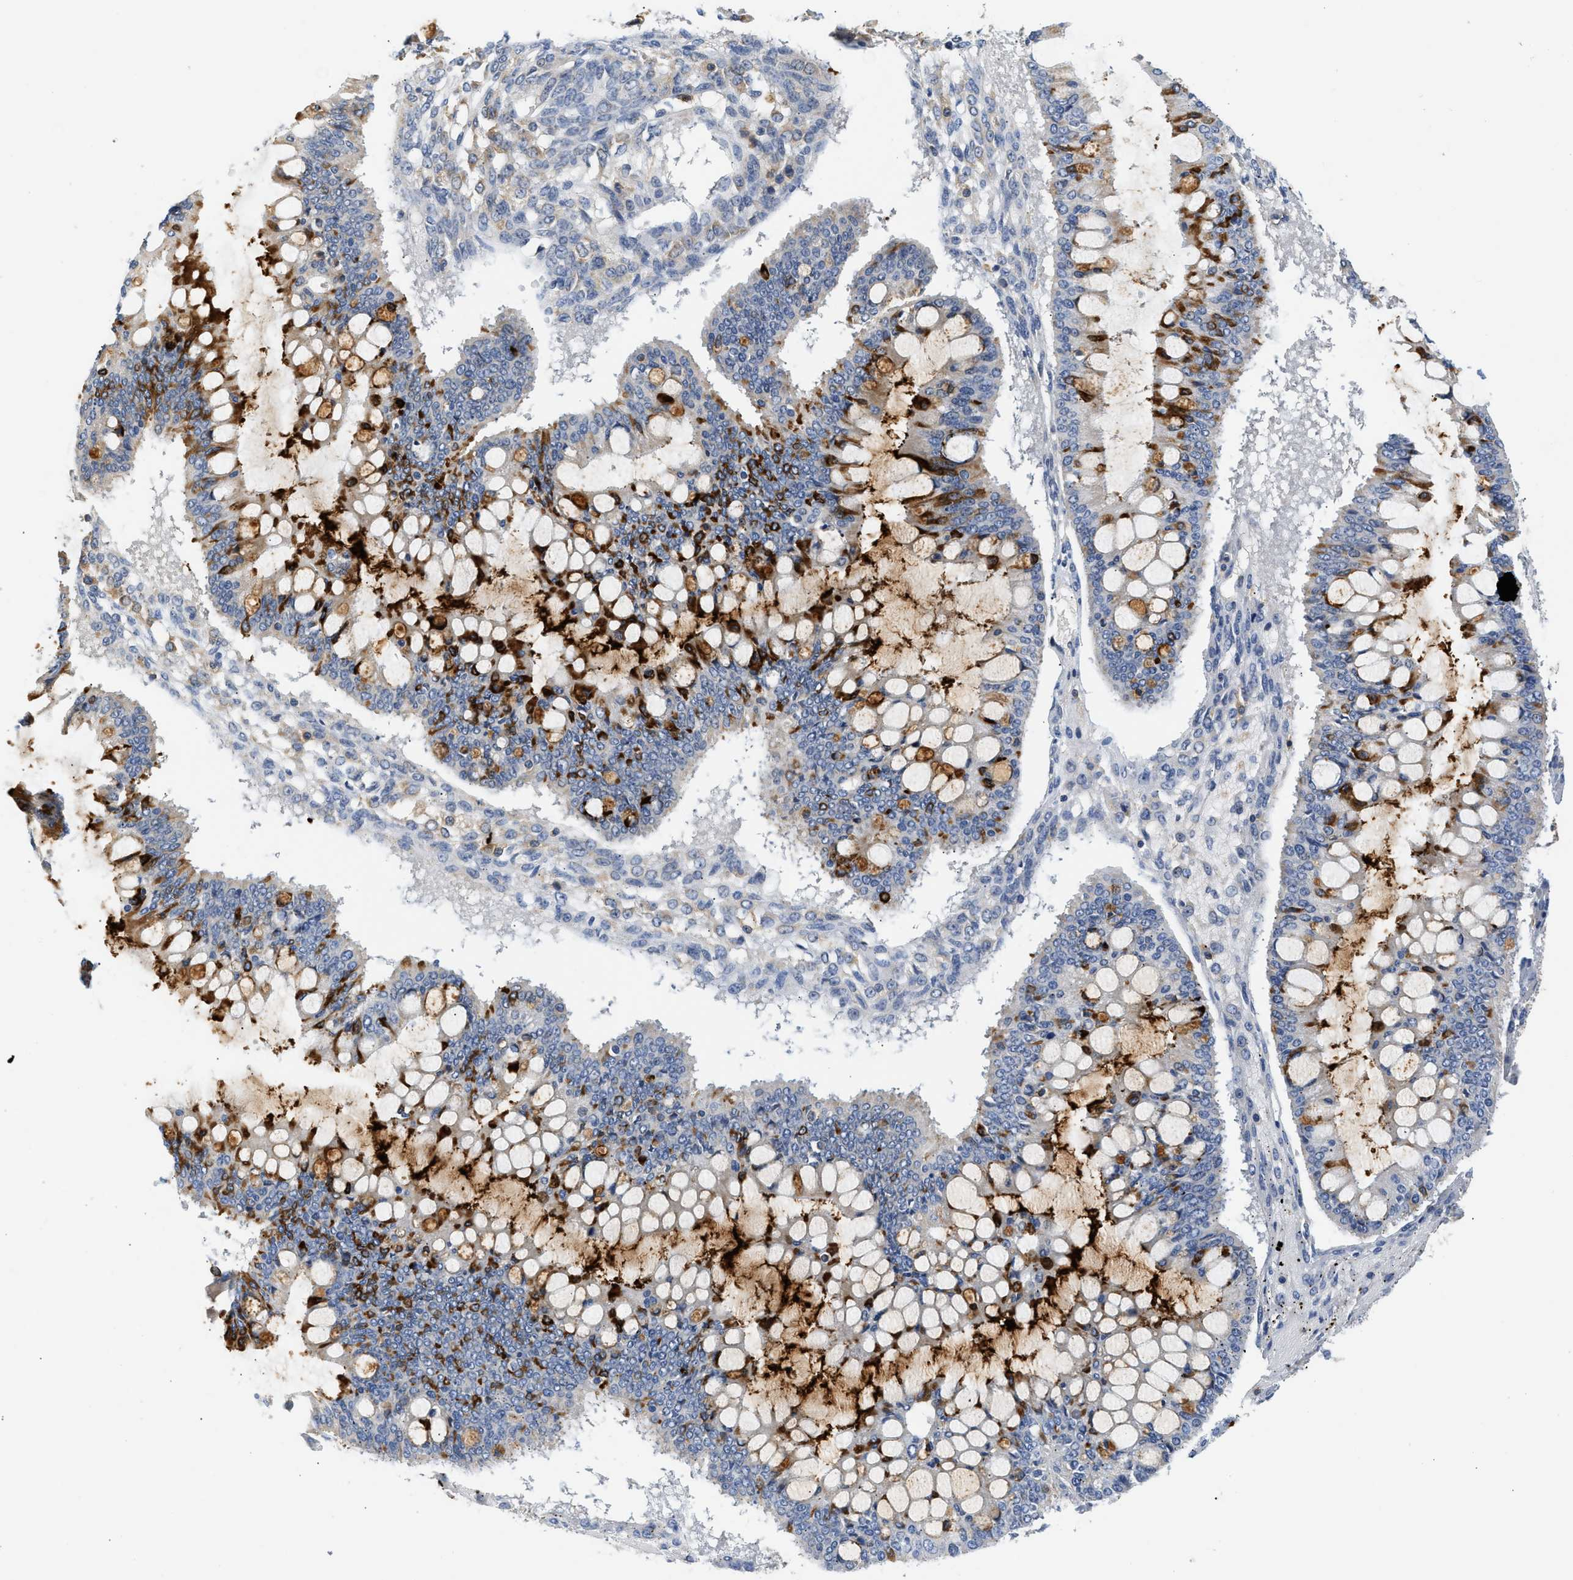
{"staining": {"intensity": "strong", "quantity": "25%-75%", "location": "cytoplasmic/membranous"}, "tissue": "ovarian cancer", "cell_type": "Tumor cells", "image_type": "cancer", "snomed": [{"axis": "morphology", "description": "Cystadenocarcinoma, mucinous, NOS"}, {"axis": "topography", "description": "Ovary"}], "caption": "IHC (DAB (3,3'-diaminobenzidine)) staining of ovarian cancer (mucinous cystadenocarcinoma) reveals strong cytoplasmic/membranous protein expression in approximately 25%-75% of tumor cells.", "gene": "RAB31", "patient": {"sex": "female", "age": 73}}